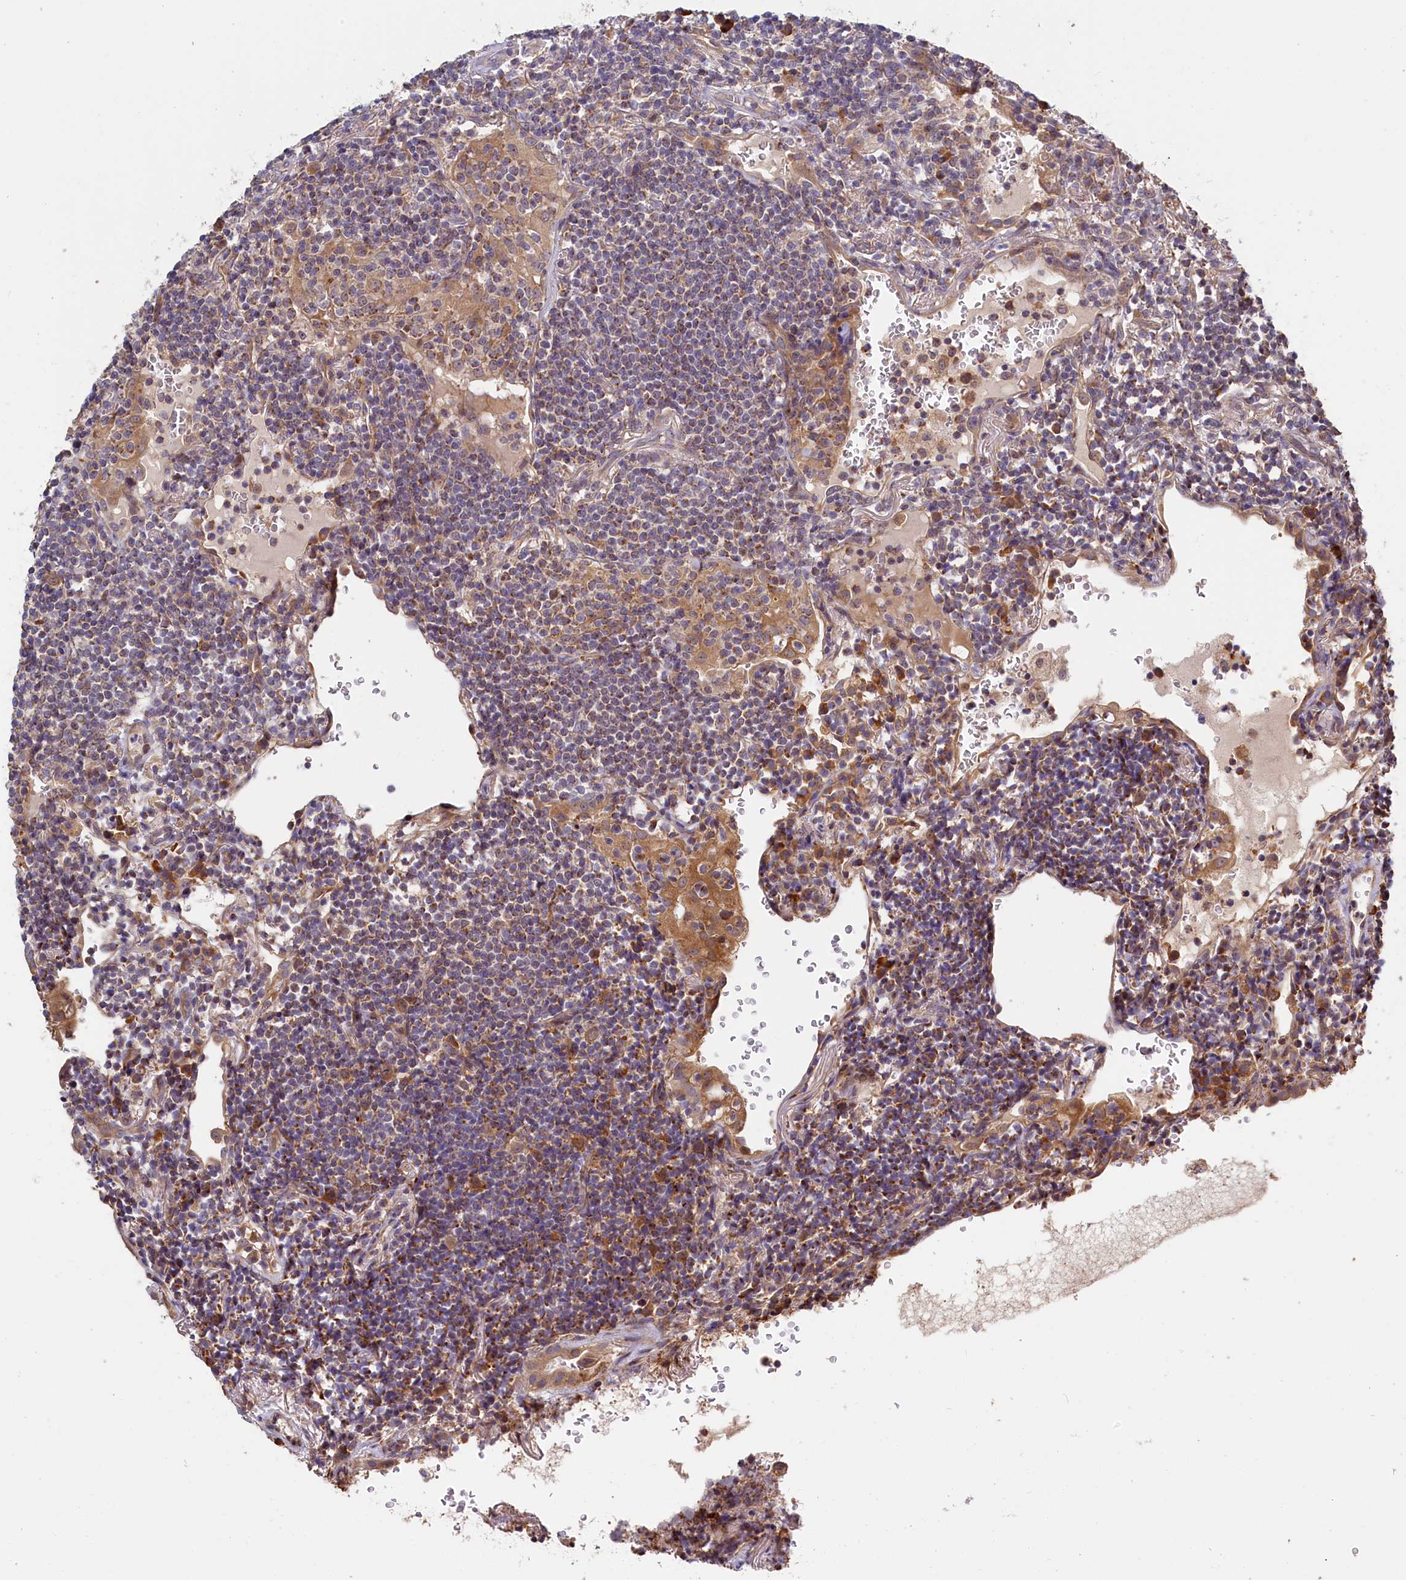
{"staining": {"intensity": "moderate", "quantity": "<25%", "location": "cytoplasmic/membranous"}, "tissue": "lymphoma", "cell_type": "Tumor cells", "image_type": "cancer", "snomed": [{"axis": "morphology", "description": "Malignant lymphoma, non-Hodgkin's type, Low grade"}, {"axis": "topography", "description": "Lung"}], "caption": "Immunohistochemical staining of human lymphoma reveals moderate cytoplasmic/membranous protein positivity in about <25% of tumor cells. (Stains: DAB (3,3'-diaminobenzidine) in brown, nuclei in blue, Microscopy: brightfield microscopy at high magnification).", "gene": "CEP44", "patient": {"sex": "female", "age": 71}}